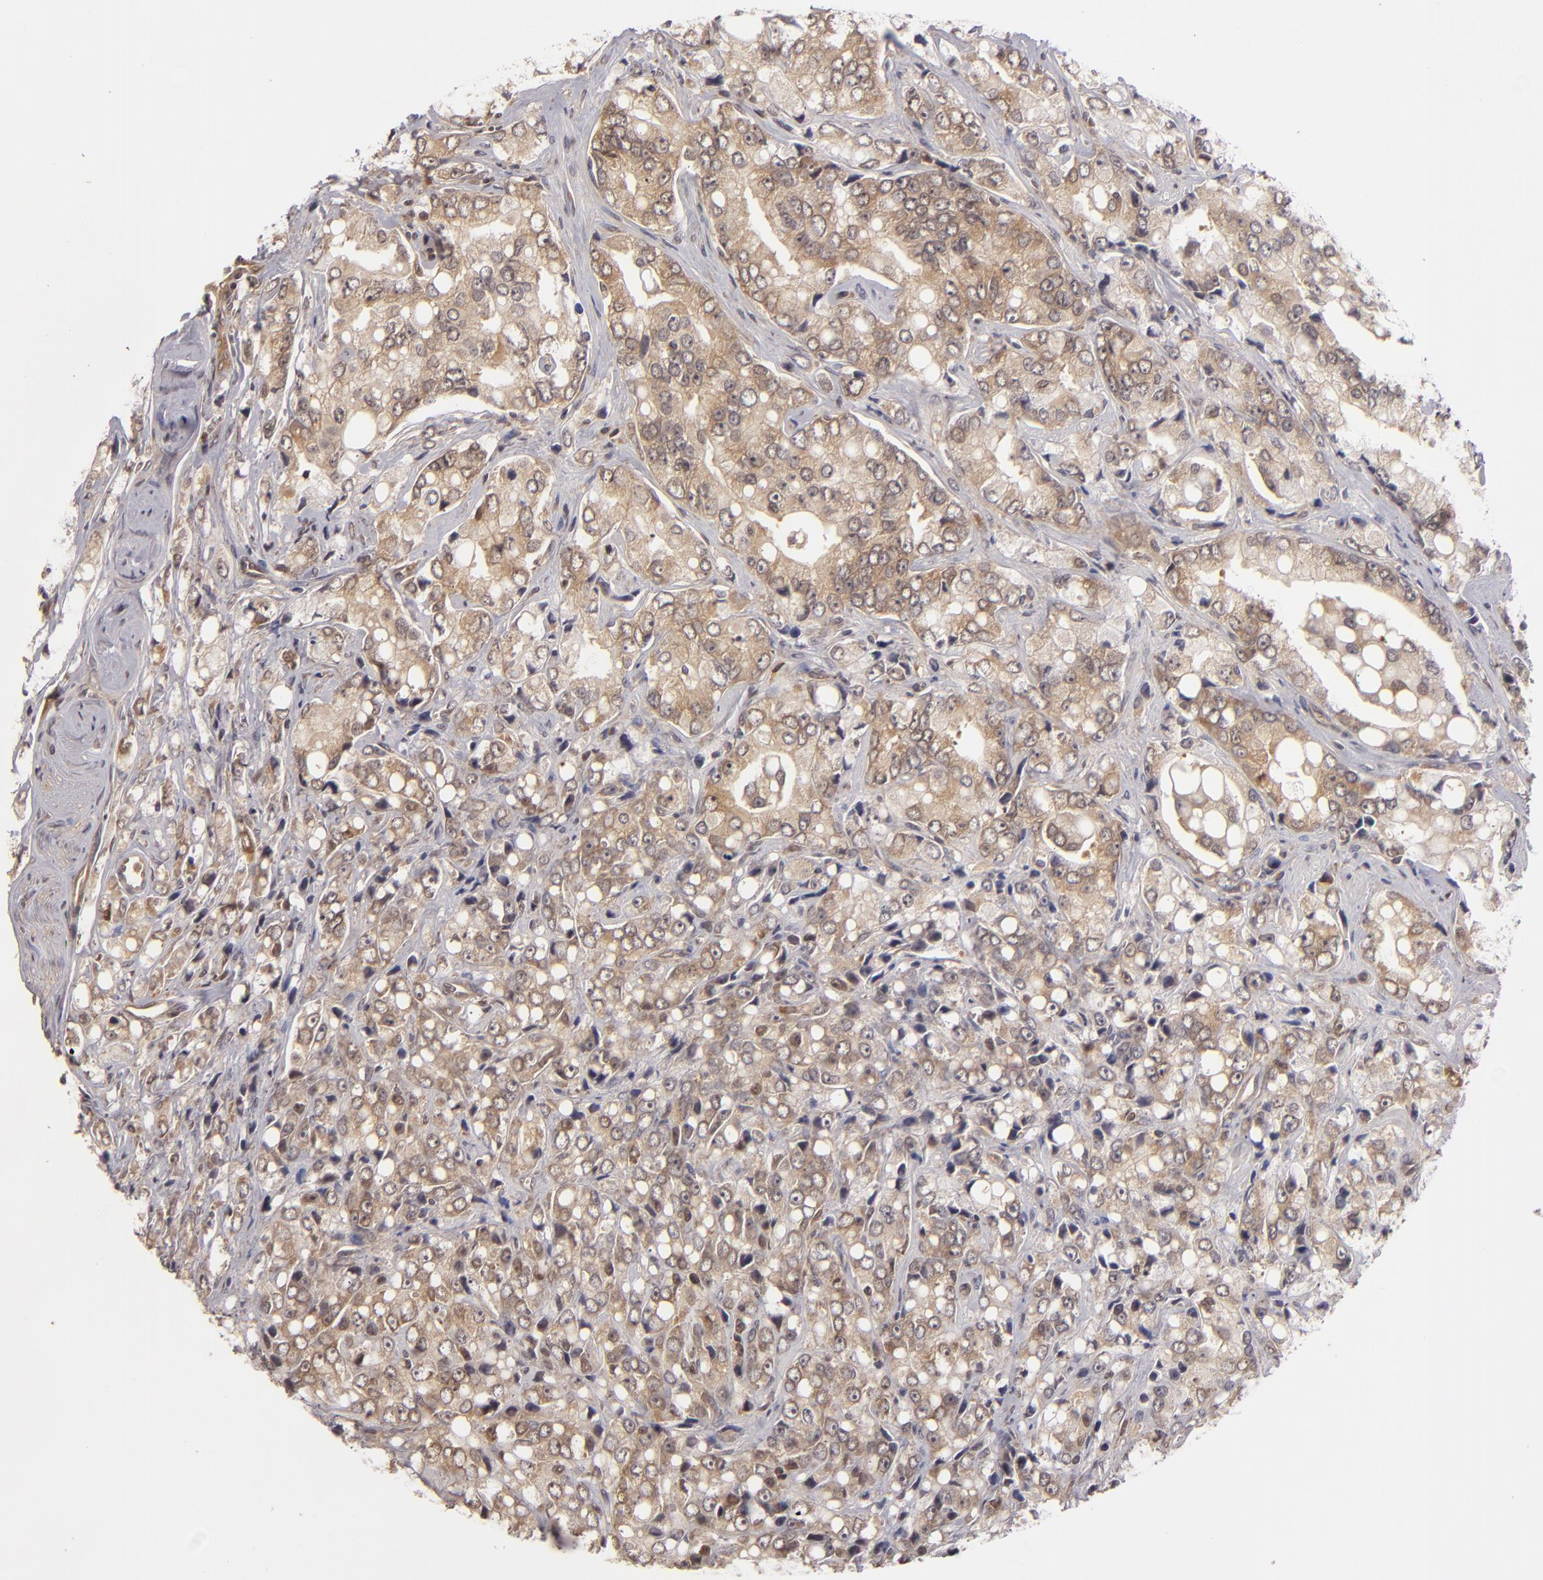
{"staining": {"intensity": "moderate", "quantity": ">75%", "location": "cytoplasmic/membranous"}, "tissue": "prostate cancer", "cell_type": "Tumor cells", "image_type": "cancer", "snomed": [{"axis": "morphology", "description": "Adenocarcinoma, High grade"}, {"axis": "topography", "description": "Prostate"}], "caption": "Prostate cancer (high-grade adenocarcinoma) stained with a protein marker displays moderate staining in tumor cells.", "gene": "MAPK3", "patient": {"sex": "male", "age": 67}}